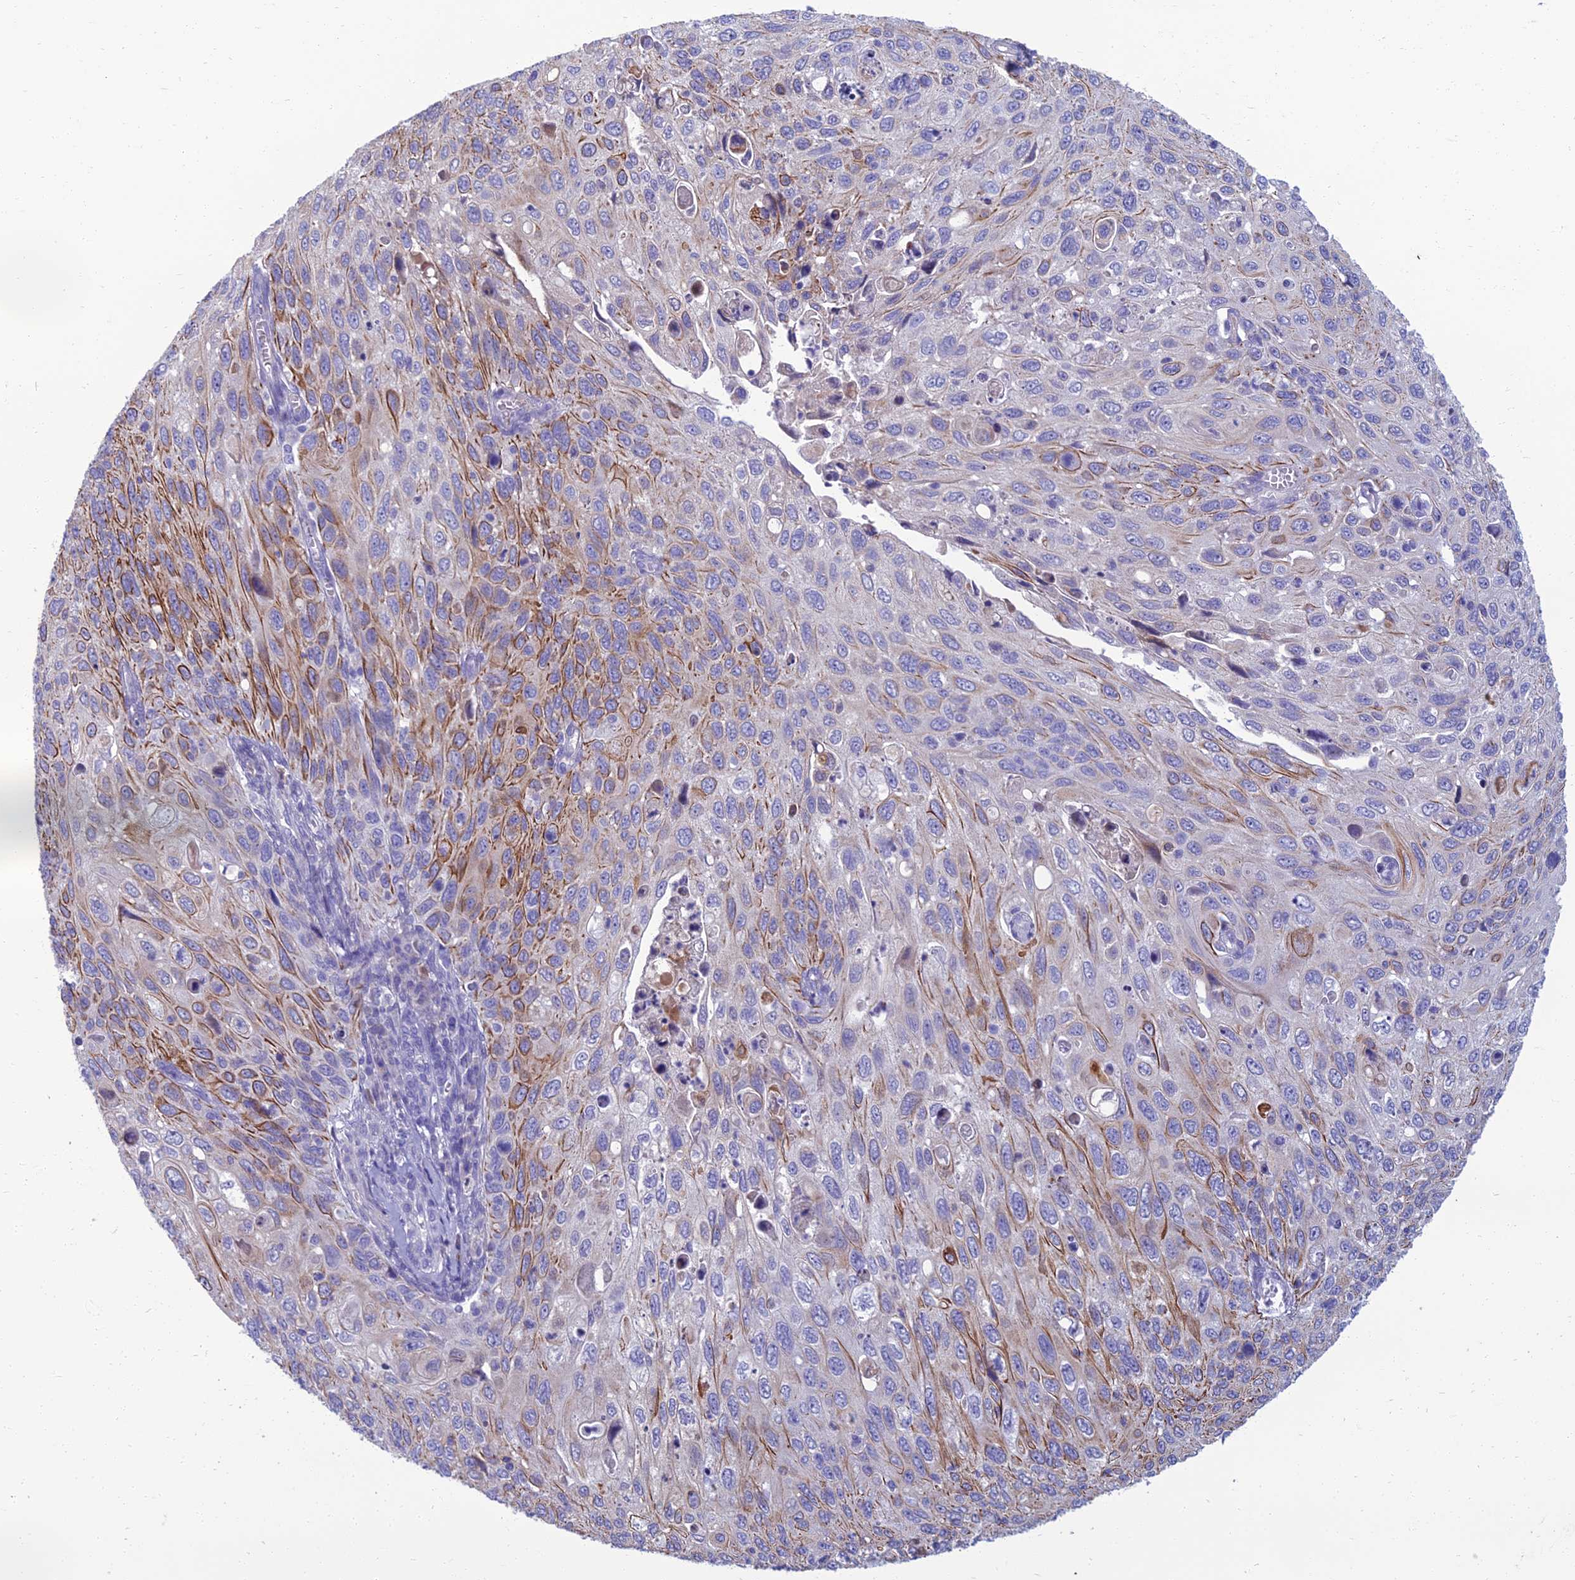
{"staining": {"intensity": "moderate", "quantity": "<25%", "location": "cytoplasmic/membranous"}, "tissue": "cervical cancer", "cell_type": "Tumor cells", "image_type": "cancer", "snomed": [{"axis": "morphology", "description": "Squamous cell carcinoma, NOS"}, {"axis": "topography", "description": "Cervix"}], "caption": "Immunohistochemistry histopathology image of neoplastic tissue: cervical cancer stained using immunohistochemistry (IHC) displays low levels of moderate protein expression localized specifically in the cytoplasmic/membranous of tumor cells, appearing as a cytoplasmic/membranous brown color.", "gene": "SPTLC3", "patient": {"sex": "female", "age": 70}}